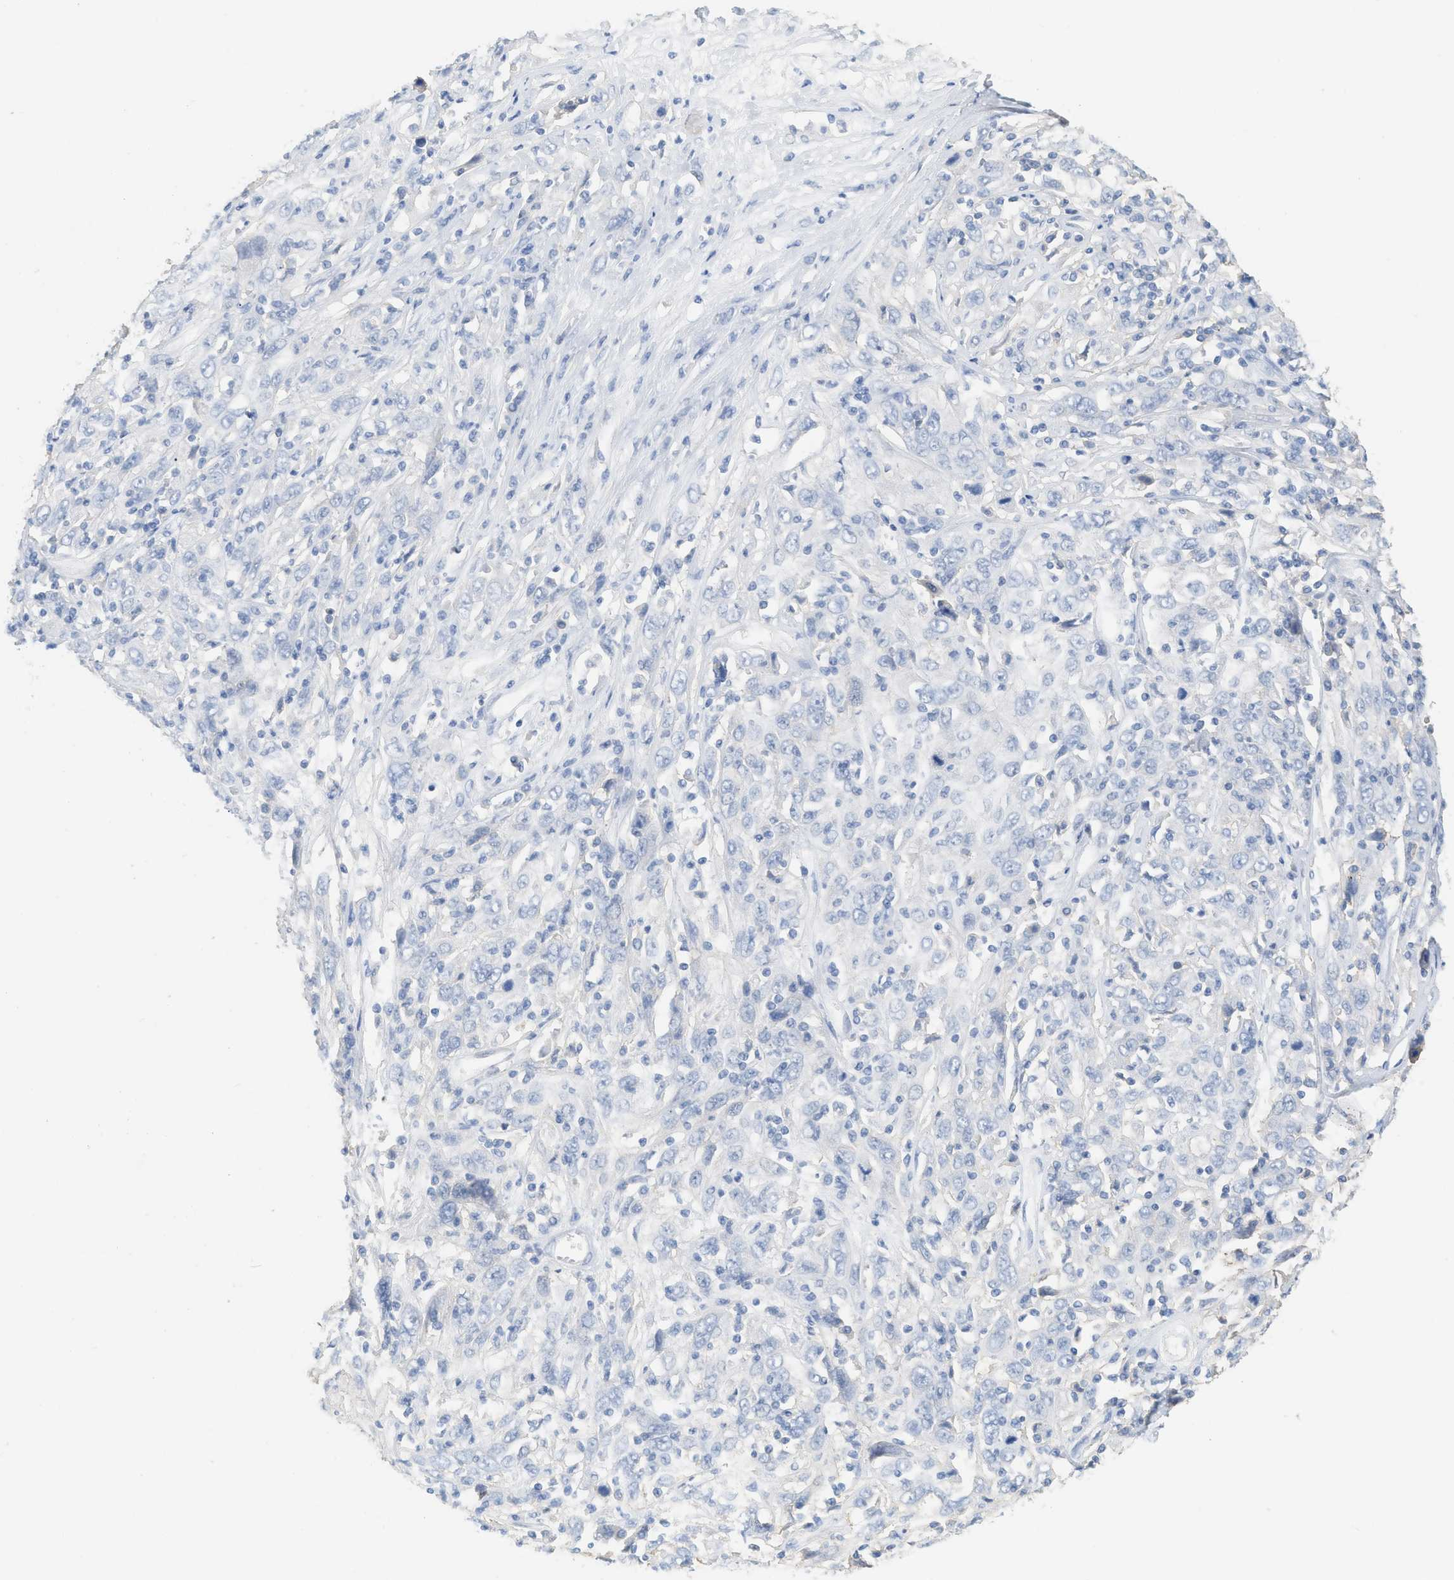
{"staining": {"intensity": "negative", "quantity": "none", "location": "none"}, "tissue": "cervical cancer", "cell_type": "Tumor cells", "image_type": "cancer", "snomed": [{"axis": "morphology", "description": "Squamous cell carcinoma, NOS"}, {"axis": "topography", "description": "Cervix"}], "caption": "Immunohistochemical staining of cervical cancer (squamous cell carcinoma) exhibits no significant expression in tumor cells.", "gene": "PAPPA", "patient": {"sex": "female", "age": 46}}